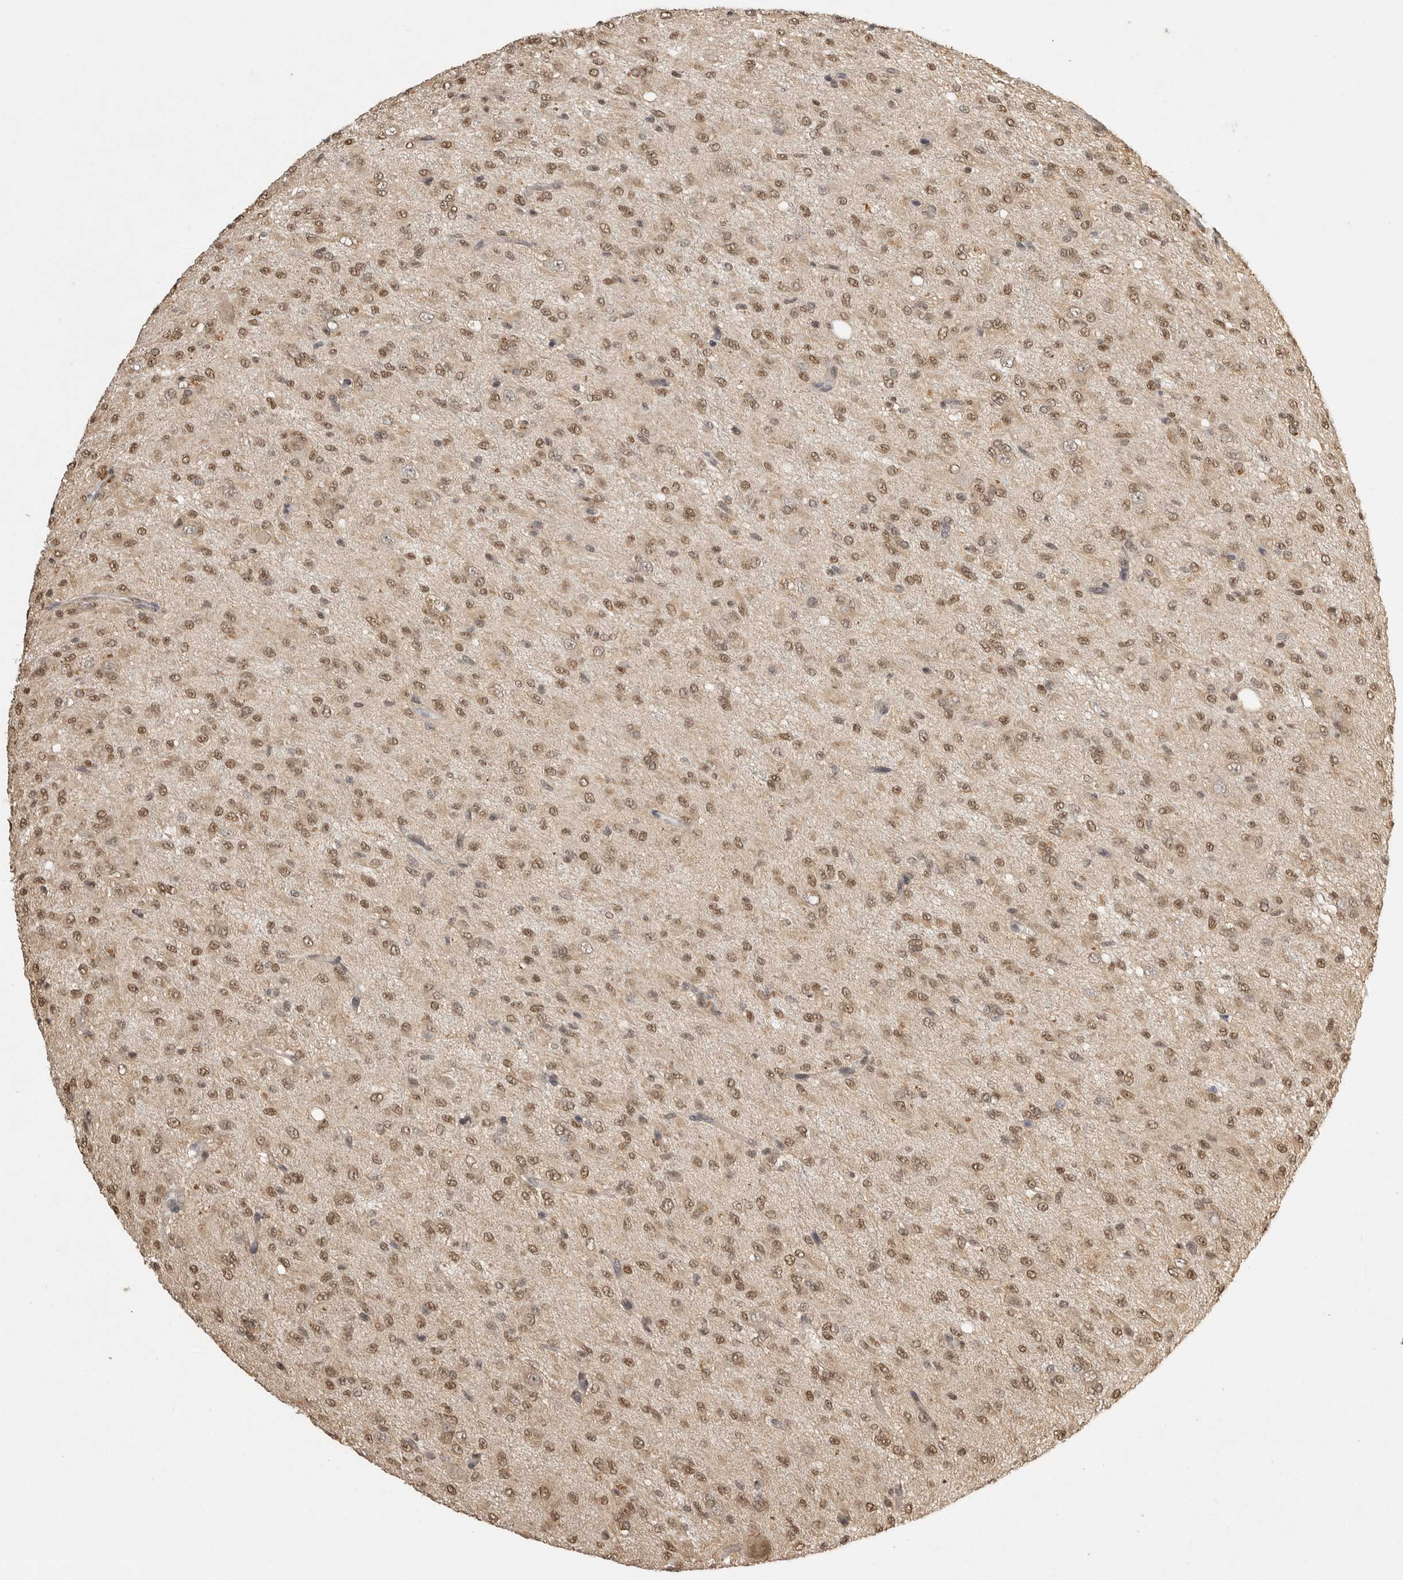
{"staining": {"intensity": "moderate", "quantity": ">75%", "location": "nuclear"}, "tissue": "glioma", "cell_type": "Tumor cells", "image_type": "cancer", "snomed": [{"axis": "morphology", "description": "Glioma, malignant, High grade"}, {"axis": "topography", "description": "Brain"}], "caption": "Moderate nuclear protein staining is seen in about >75% of tumor cells in malignant glioma (high-grade). The protein is stained brown, and the nuclei are stained in blue (DAB IHC with brightfield microscopy, high magnification).", "gene": "DFFA", "patient": {"sex": "female", "age": 59}}